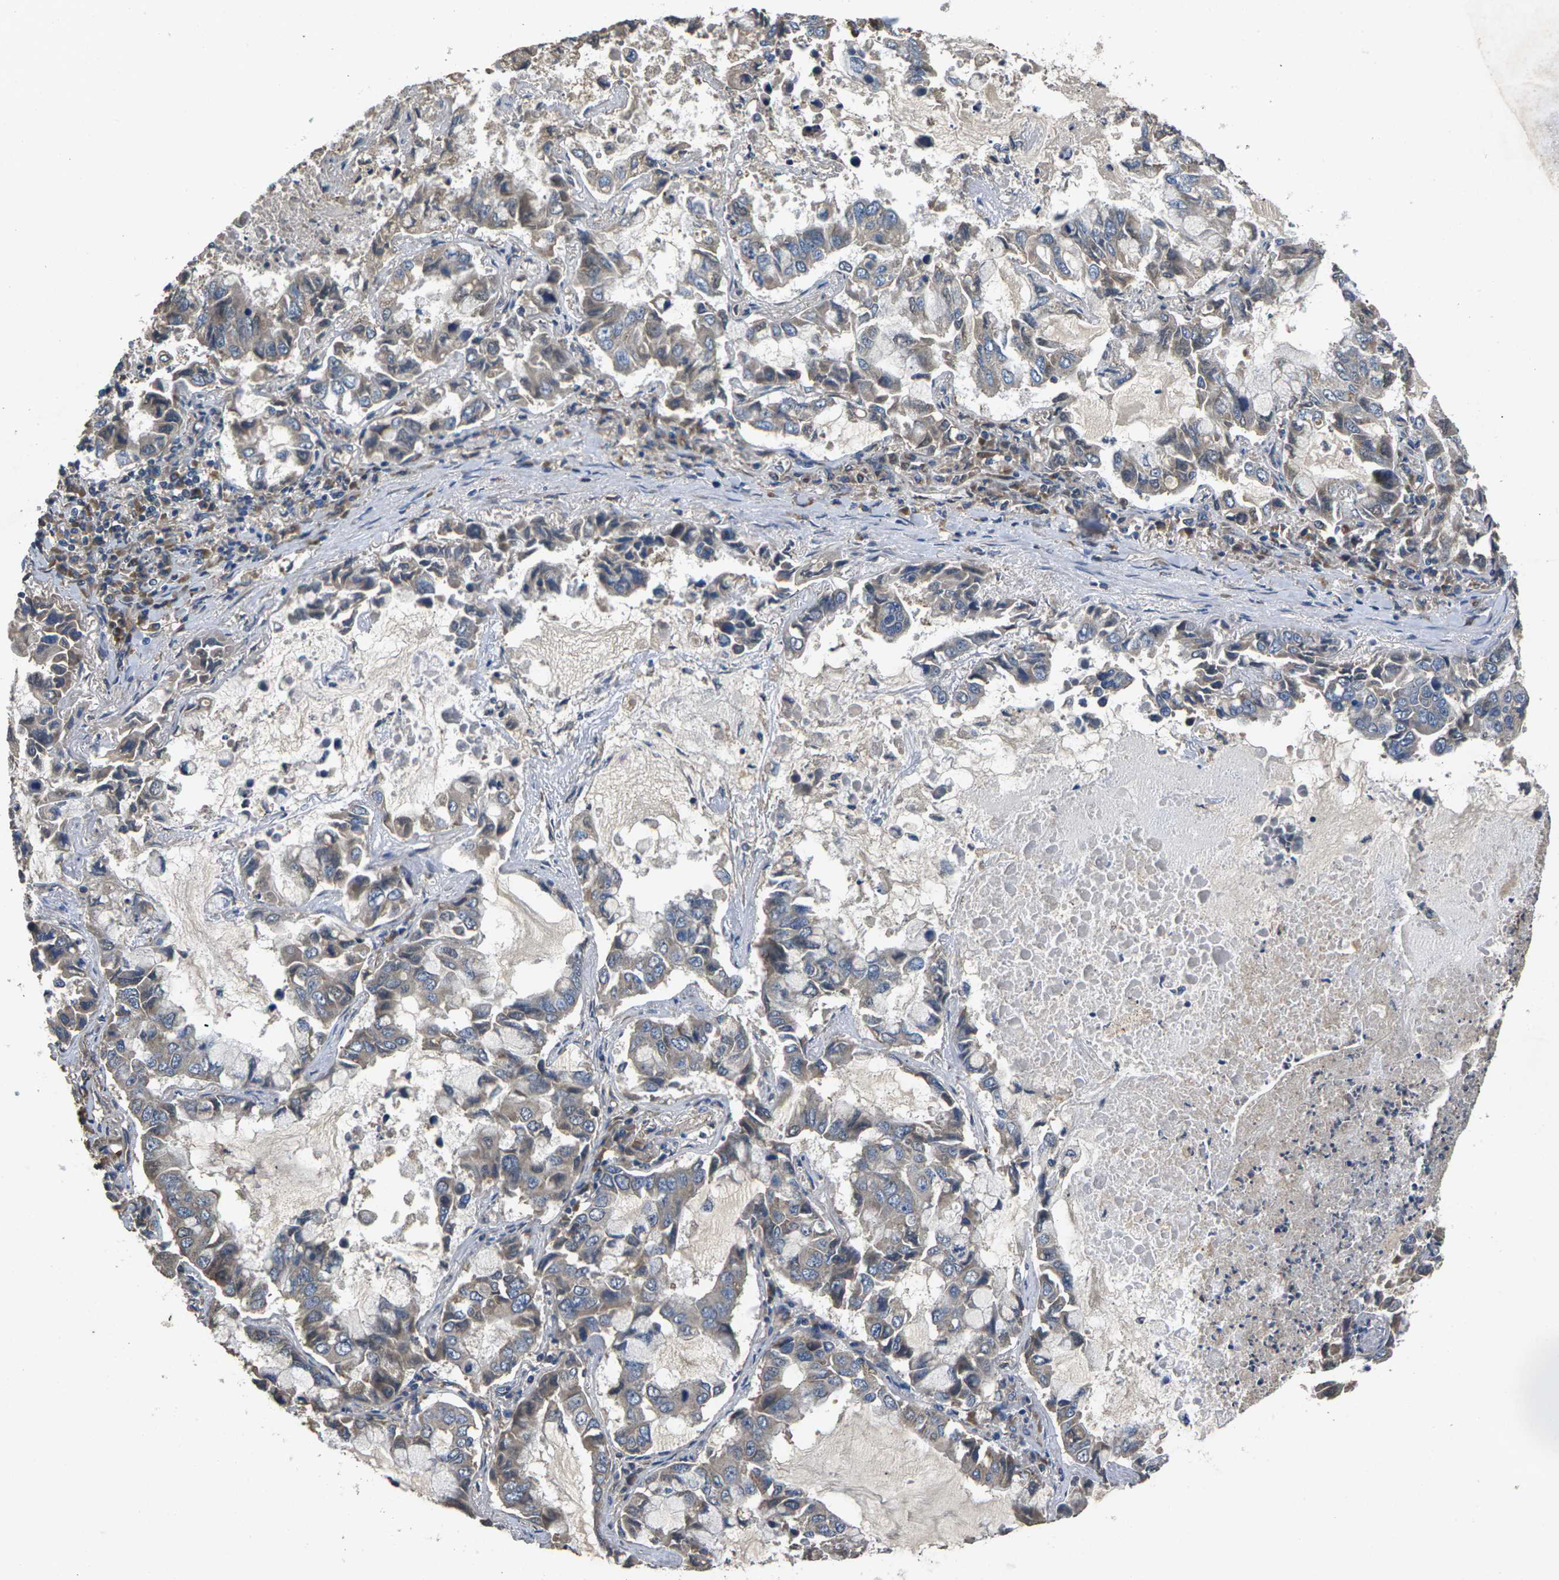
{"staining": {"intensity": "negative", "quantity": "none", "location": "none"}, "tissue": "lung cancer", "cell_type": "Tumor cells", "image_type": "cancer", "snomed": [{"axis": "morphology", "description": "Adenocarcinoma, NOS"}, {"axis": "topography", "description": "Lung"}], "caption": "Tumor cells show no significant expression in adenocarcinoma (lung).", "gene": "B4GAT1", "patient": {"sex": "male", "age": 64}}